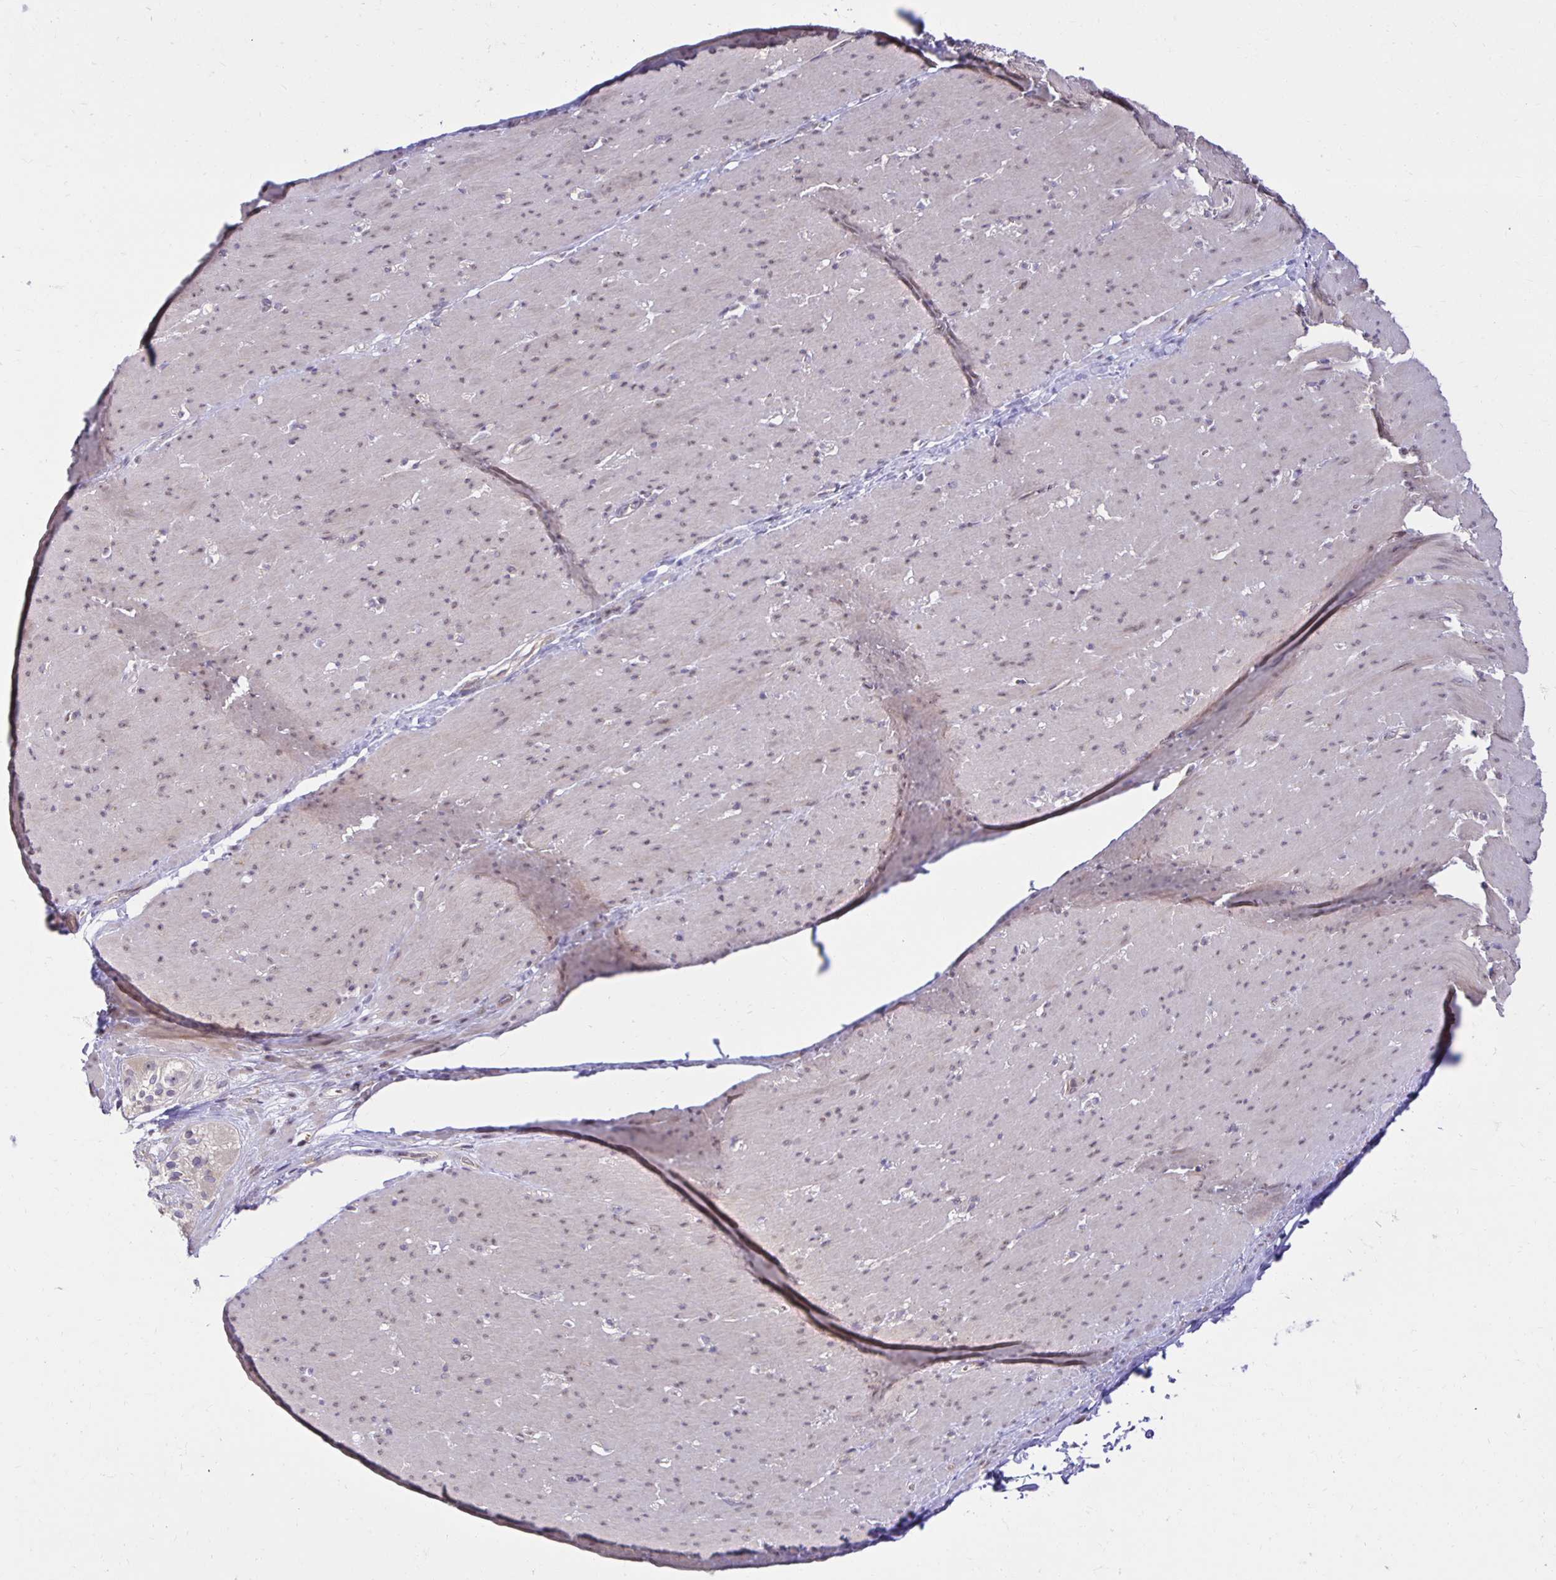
{"staining": {"intensity": "negative", "quantity": "none", "location": "none"}, "tissue": "smooth muscle", "cell_type": "Smooth muscle cells", "image_type": "normal", "snomed": [{"axis": "morphology", "description": "Normal tissue, NOS"}, {"axis": "topography", "description": "Smooth muscle"}, {"axis": "topography", "description": "Rectum"}], "caption": "Immunohistochemistry (IHC) photomicrograph of normal human smooth muscle stained for a protein (brown), which demonstrates no positivity in smooth muscle cells.", "gene": "MIEN1", "patient": {"sex": "male", "age": 53}}